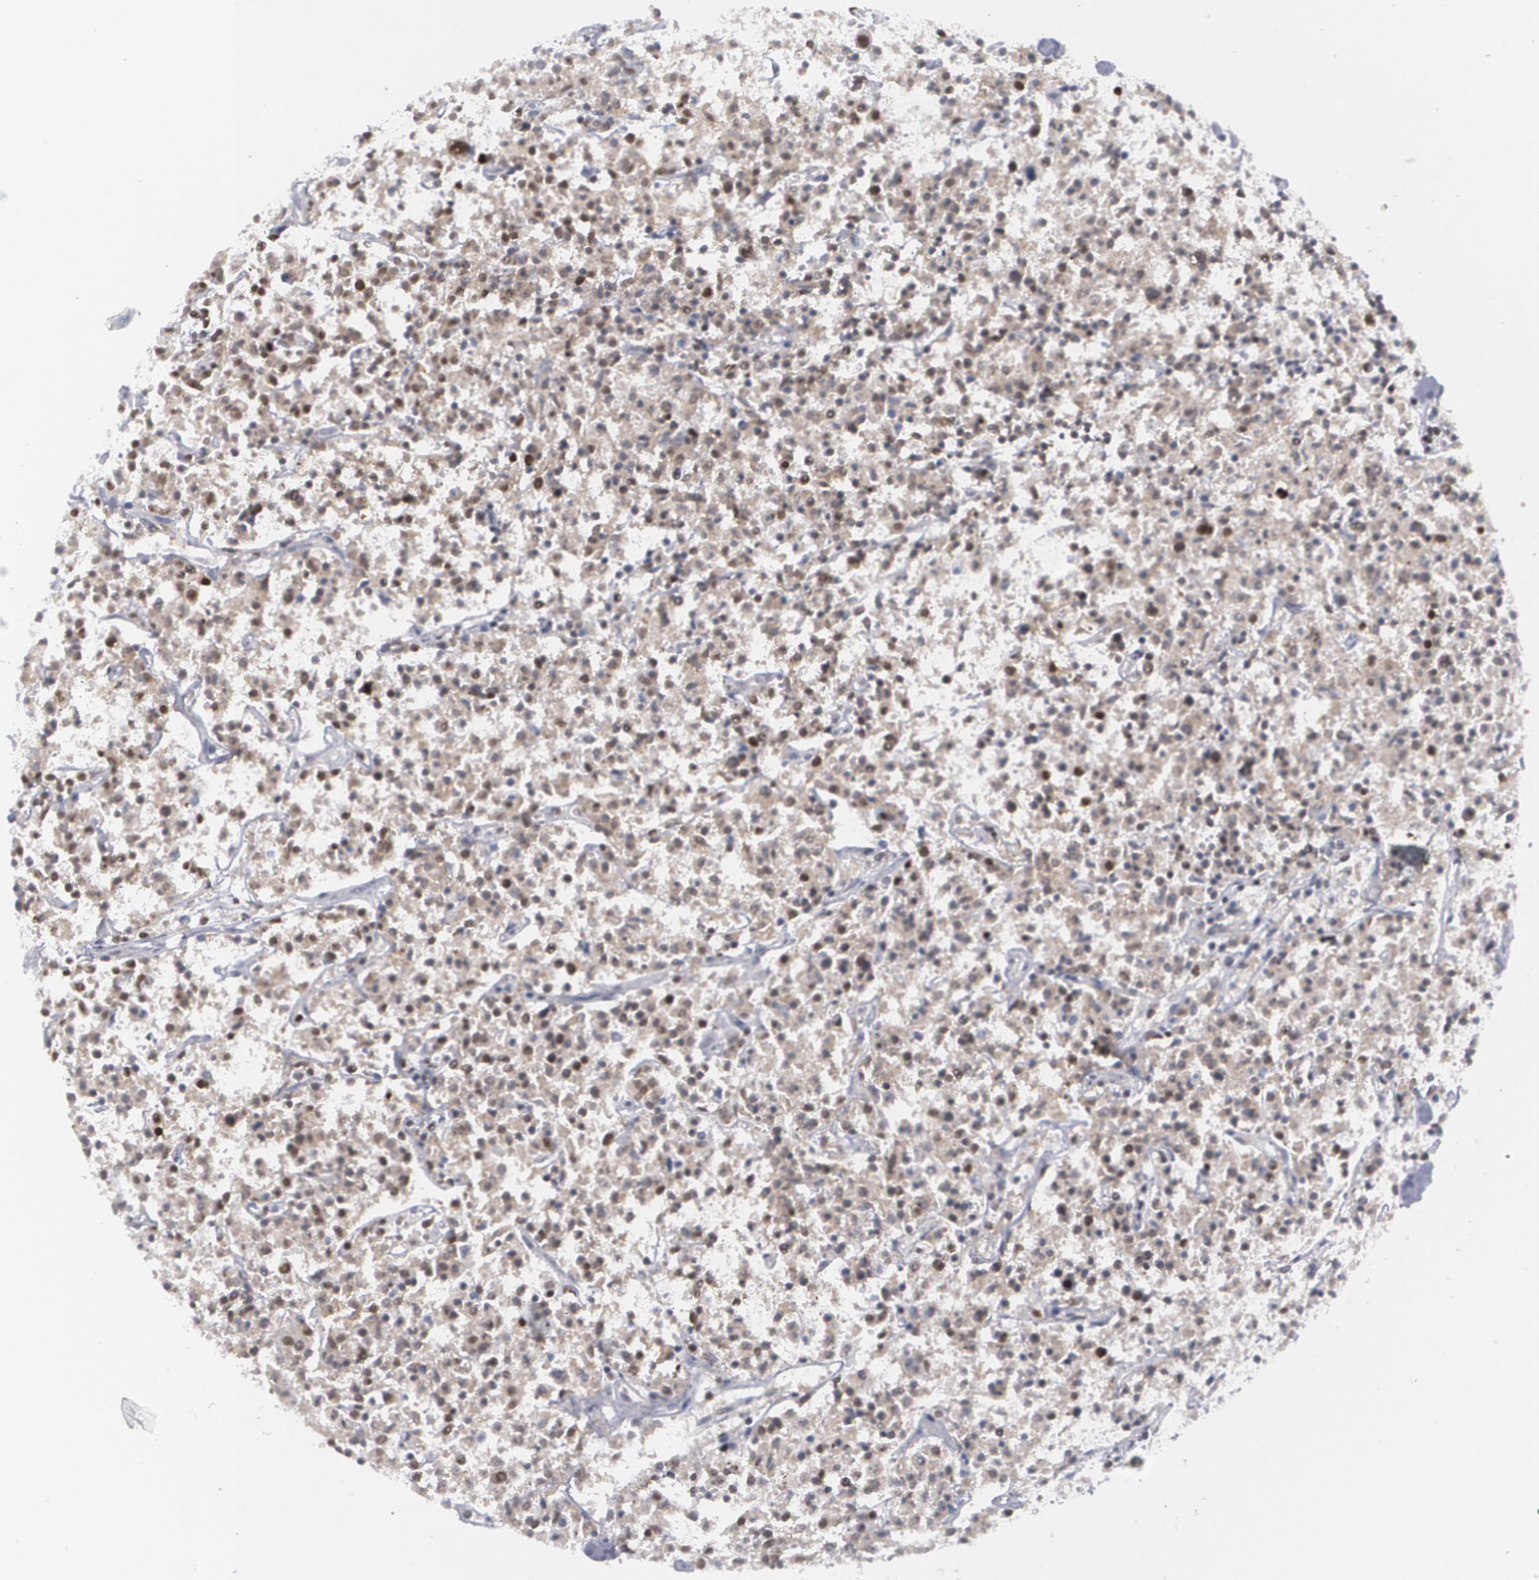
{"staining": {"intensity": "weak", "quantity": "25%-75%", "location": "cytoplasmic/membranous,nuclear"}, "tissue": "lymphoma", "cell_type": "Tumor cells", "image_type": "cancer", "snomed": [{"axis": "morphology", "description": "Malignant lymphoma, non-Hodgkin's type, Low grade"}, {"axis": "topography", "description": "Small intestine"}], "caption": "About 25%-75% of tumor cells in human low-grade malignant lymphoma, non-Hodgkin's type reveal weak cytoplasmic/membranous and nuclear protein staining as visualized by brown immunohistochemical staining.", "gene": "MCL1", "patient": {"sex": "female", "age": 59}}